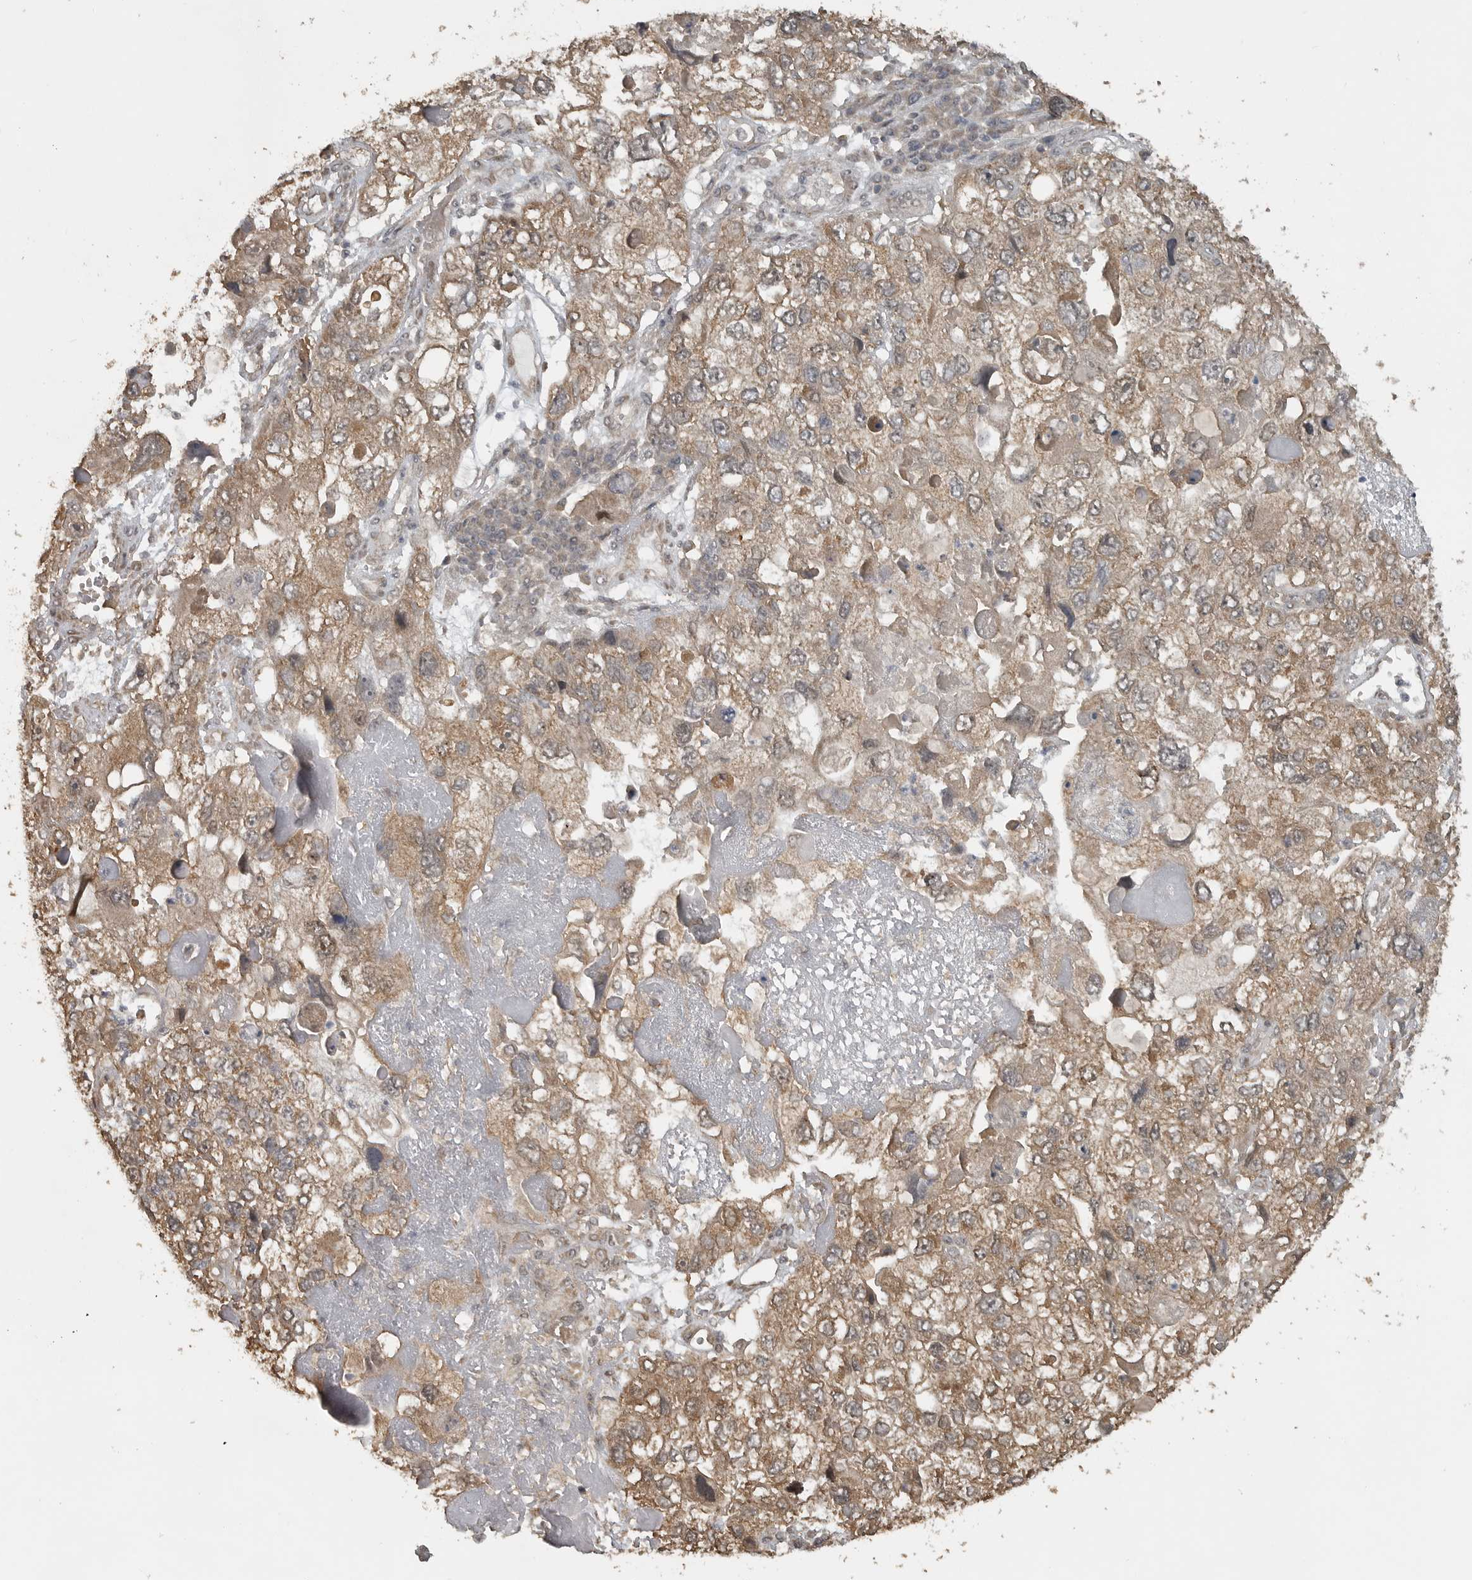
{"staining": {"intensity": "moderate", "quantity": ">75%", "location": "cytoplasmic/membranous"}, "tissue": "endometrial cancer", "cell_type": "Tumor cells", "image_type": "cancer", "snomed": [{"axis": "morphology", "description": "Adenocarcinoma, NOS"}, {"axis": "topography", "description": "Endometrium"}], "caption": "DAB immunohistochemical staining of endometrial cancer (adenocarcinoma) reveals moderate cytoplasmic/membranous protein positivity in approximately >75% of tumor cells. The staining was performed using DAB (3,3'-diaminobenzidine), with brown indicating positive protein expression. Nuclei are stained blue with hematoxylin.", "gene": "LLGL1", "patient": {"sex": "female", "age": 49}}